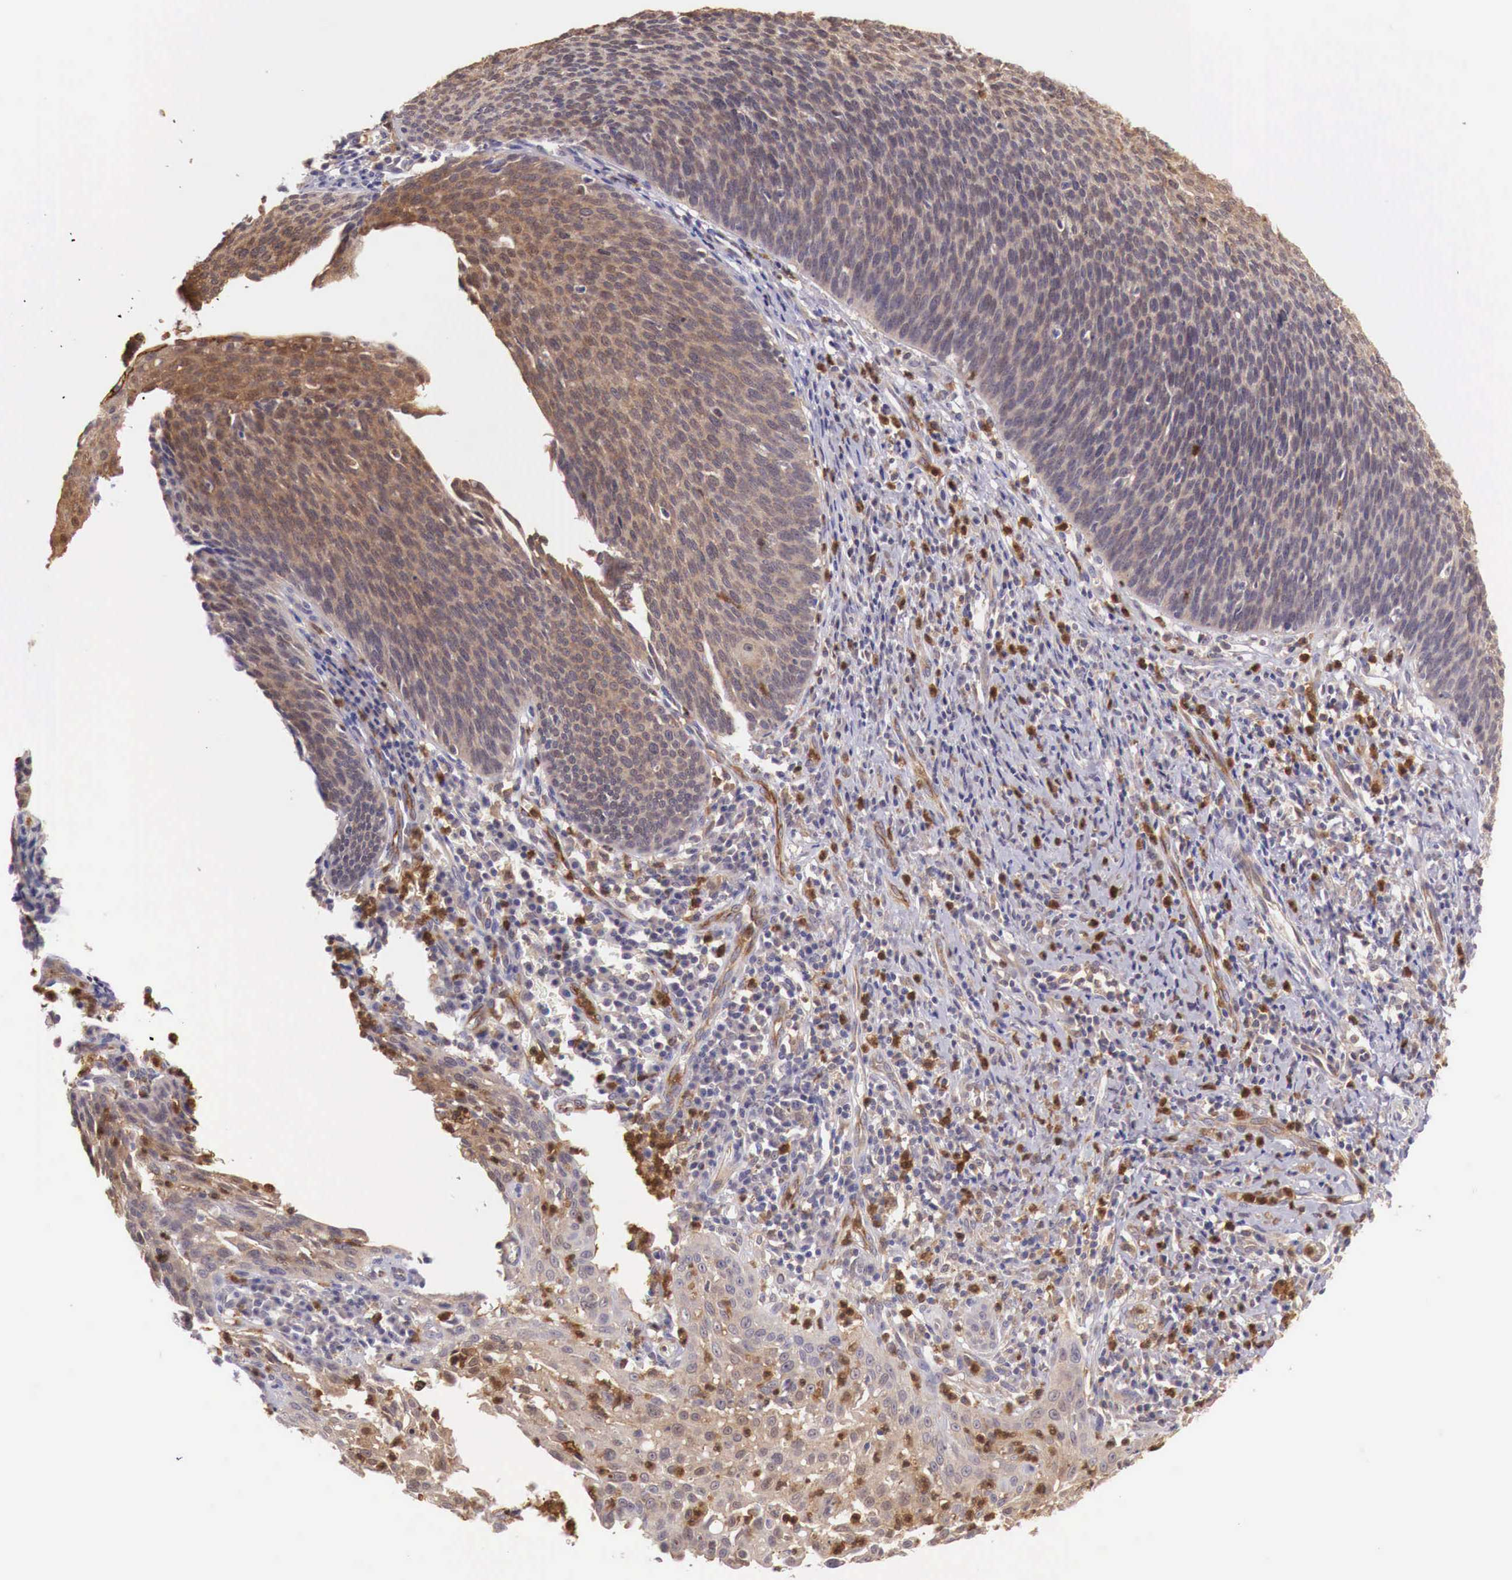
{"staining": {"intensity": "weak", "quantity": ">75%", "location": "cytoplasmic/membranous"}, "tissue": "cervical cancer", "cell_type": "Tumor cells", "image_type": "cancer", "snomed": [{"axis": "morphology", "description": "Squamous cell carcinoma, NOS"}, {"axis": "topography", "description": "Cervix"}], "caption": "DAB immunohistochemical staining of human cervical cancer (squamous cell carcinoma) exhibits weak cytoplasmic/membranous protein positivity in approximately >75% of tumor cells. The staining is performed using DAB (3,3'-diaminobenzidine) brown chromogen to label protein expression. The nuclei are counter-stained blue using hematoxylin.", "gene": "GAB2", "patient": {"sex": "female", "age": 41}}